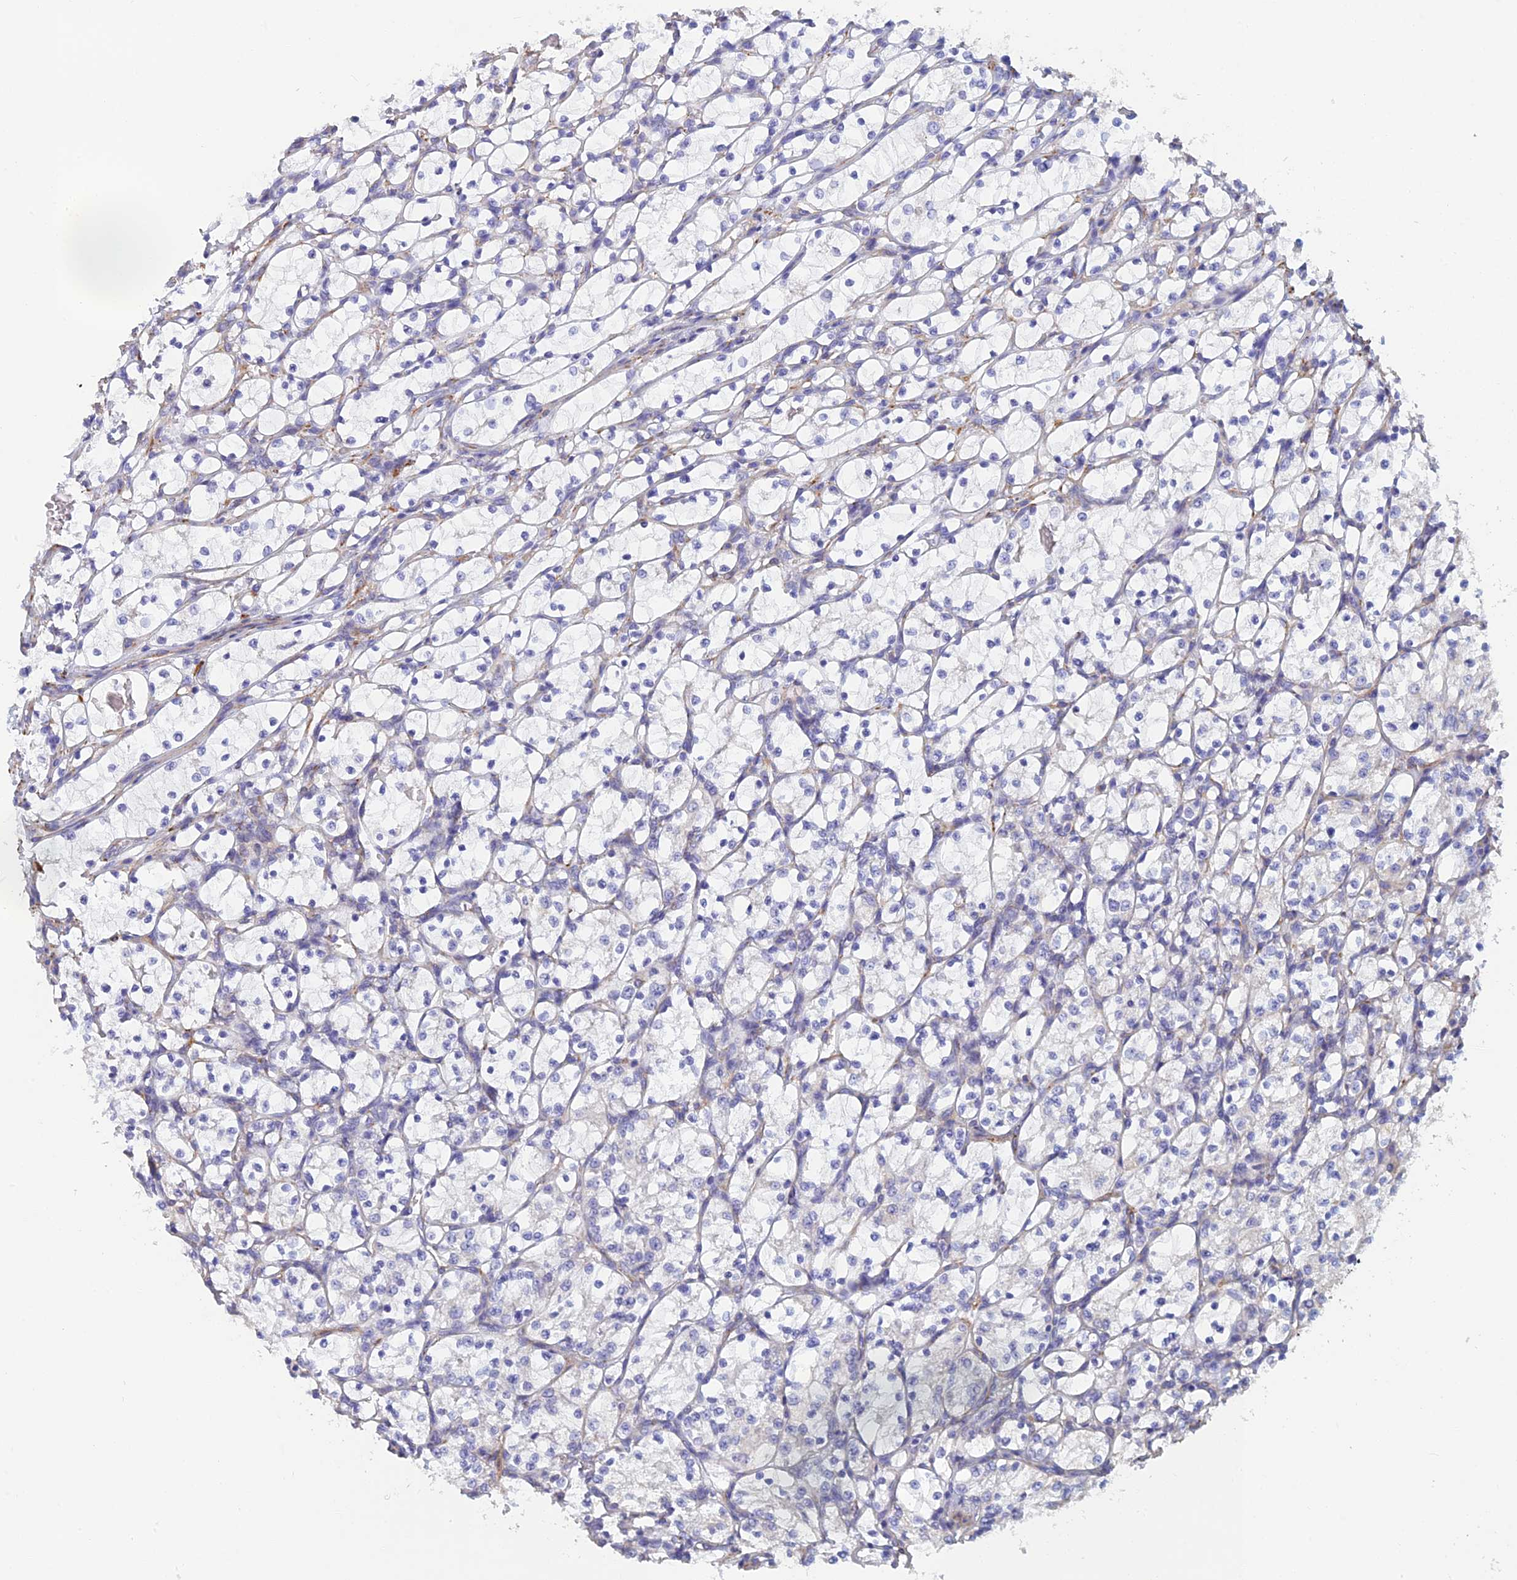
{"staining": {"intensity": "negative", "quantity": "none", "location": "none"}, "tissue": "renal cancer", "cell_type": "Tumor cells", "image_type": "cancer", "snomed": [{"axis": "morphology", "description": "Adenocarcinoma, NOS"}, {"axis": "topography", "description": "Kidney"}], "caption": "Histopathology image shows no protein expression in tumor cells of adenocarcinoma (renal) tissue.", "gene": "PCDHA5", "patient": {"sex": "female", "age": 69}}